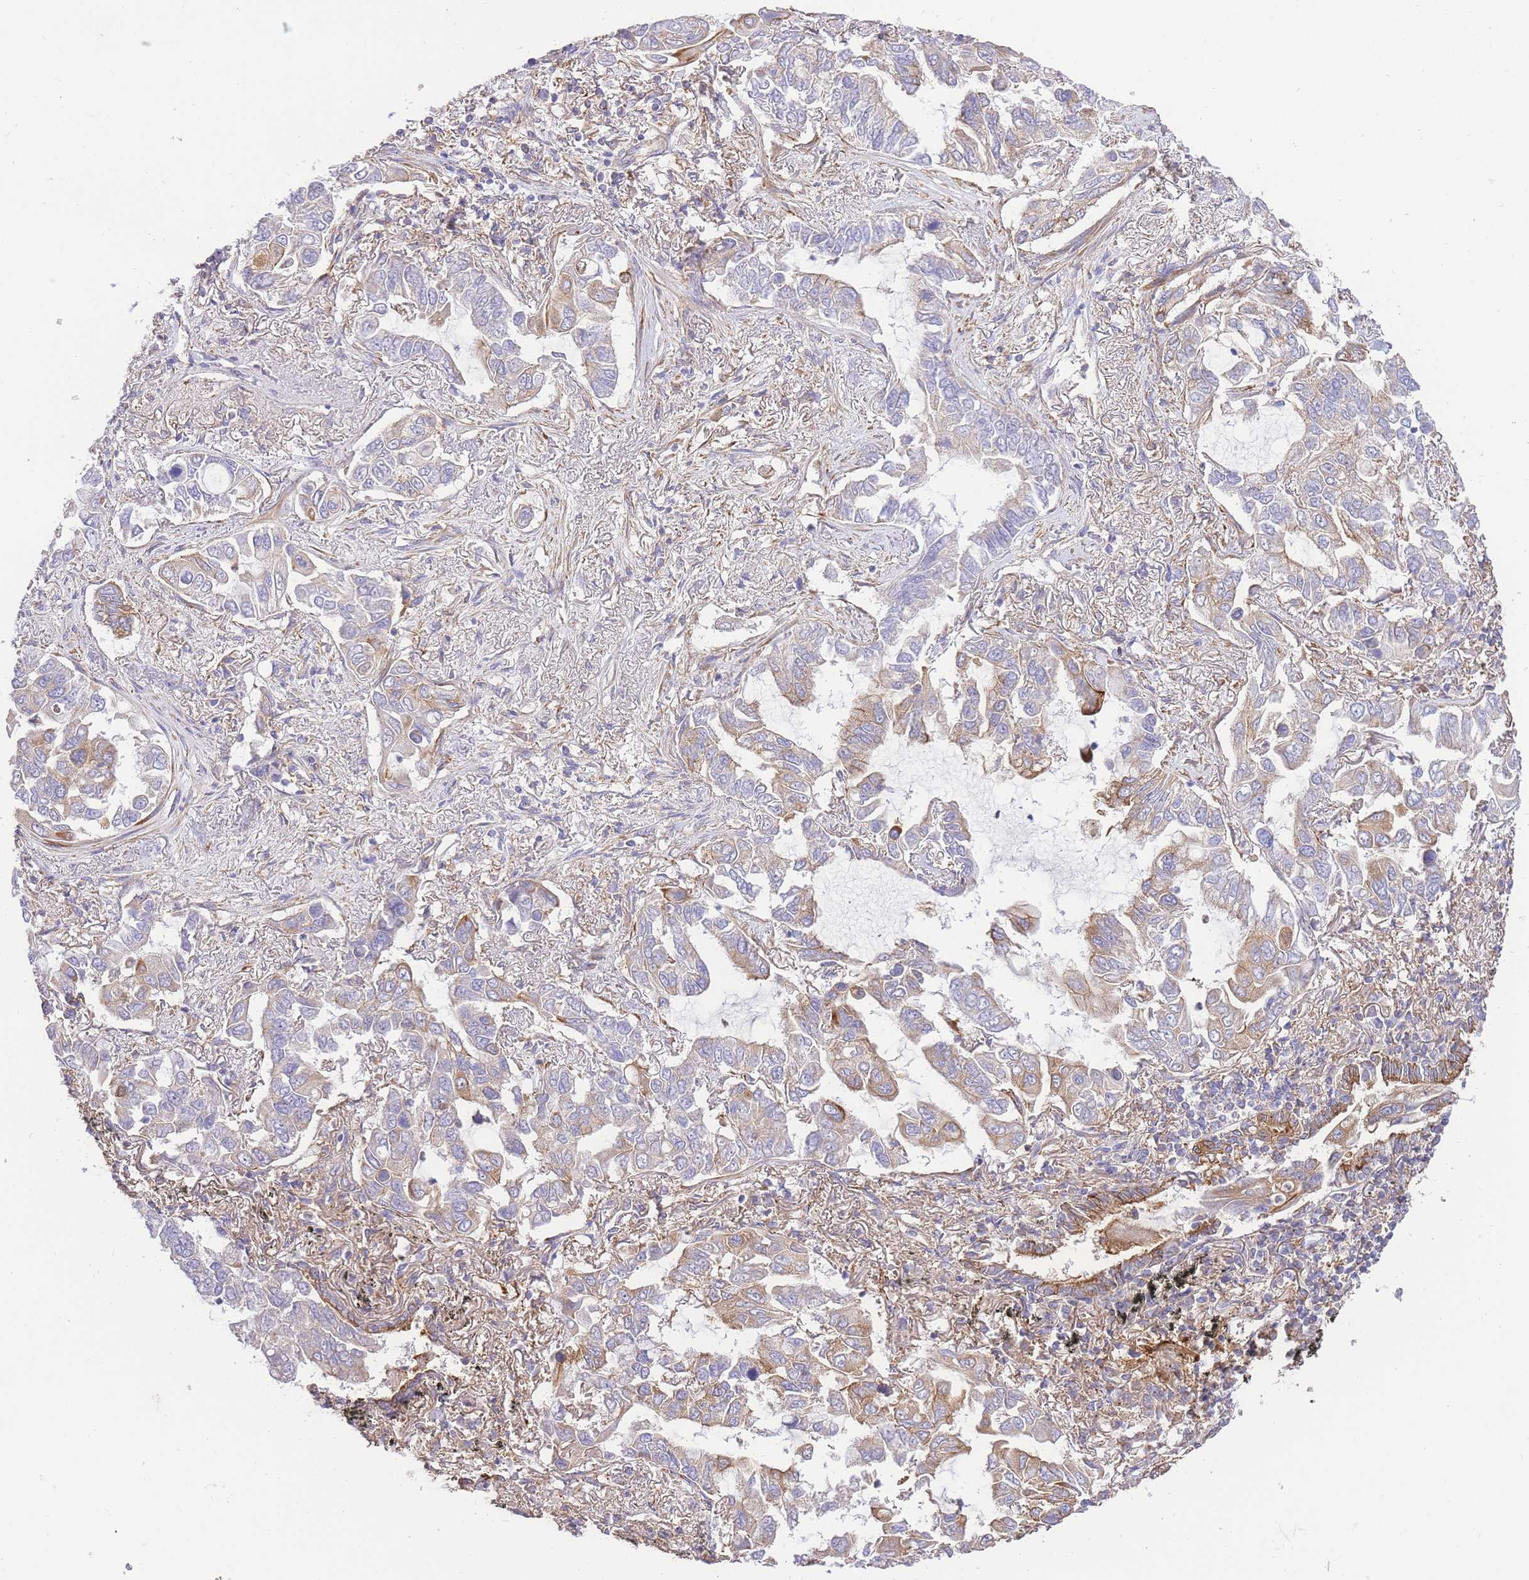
{"staining": {"intensity": "weak", "quantity": "25%-75%", "location": "cytoplasmic/membranous"}, "tissue": "lung cancer", "cell_type": "Tumor cells", "image_type": "cancer", "snomed": [{"axis": "morphology", "description": "Adenocarcinoma, NOS"}, {"axis": "topography", "description": "Lung"}], "caption": "Lung cancer (adenocarcinoma) tissue reveals weak cytoplasmic/membranous staining in about 25%-75% of tumor cells, visualized by immunohistochemistry.", "gene": "INSYN2B", "patient": {"sex": "male", "age": 64}}